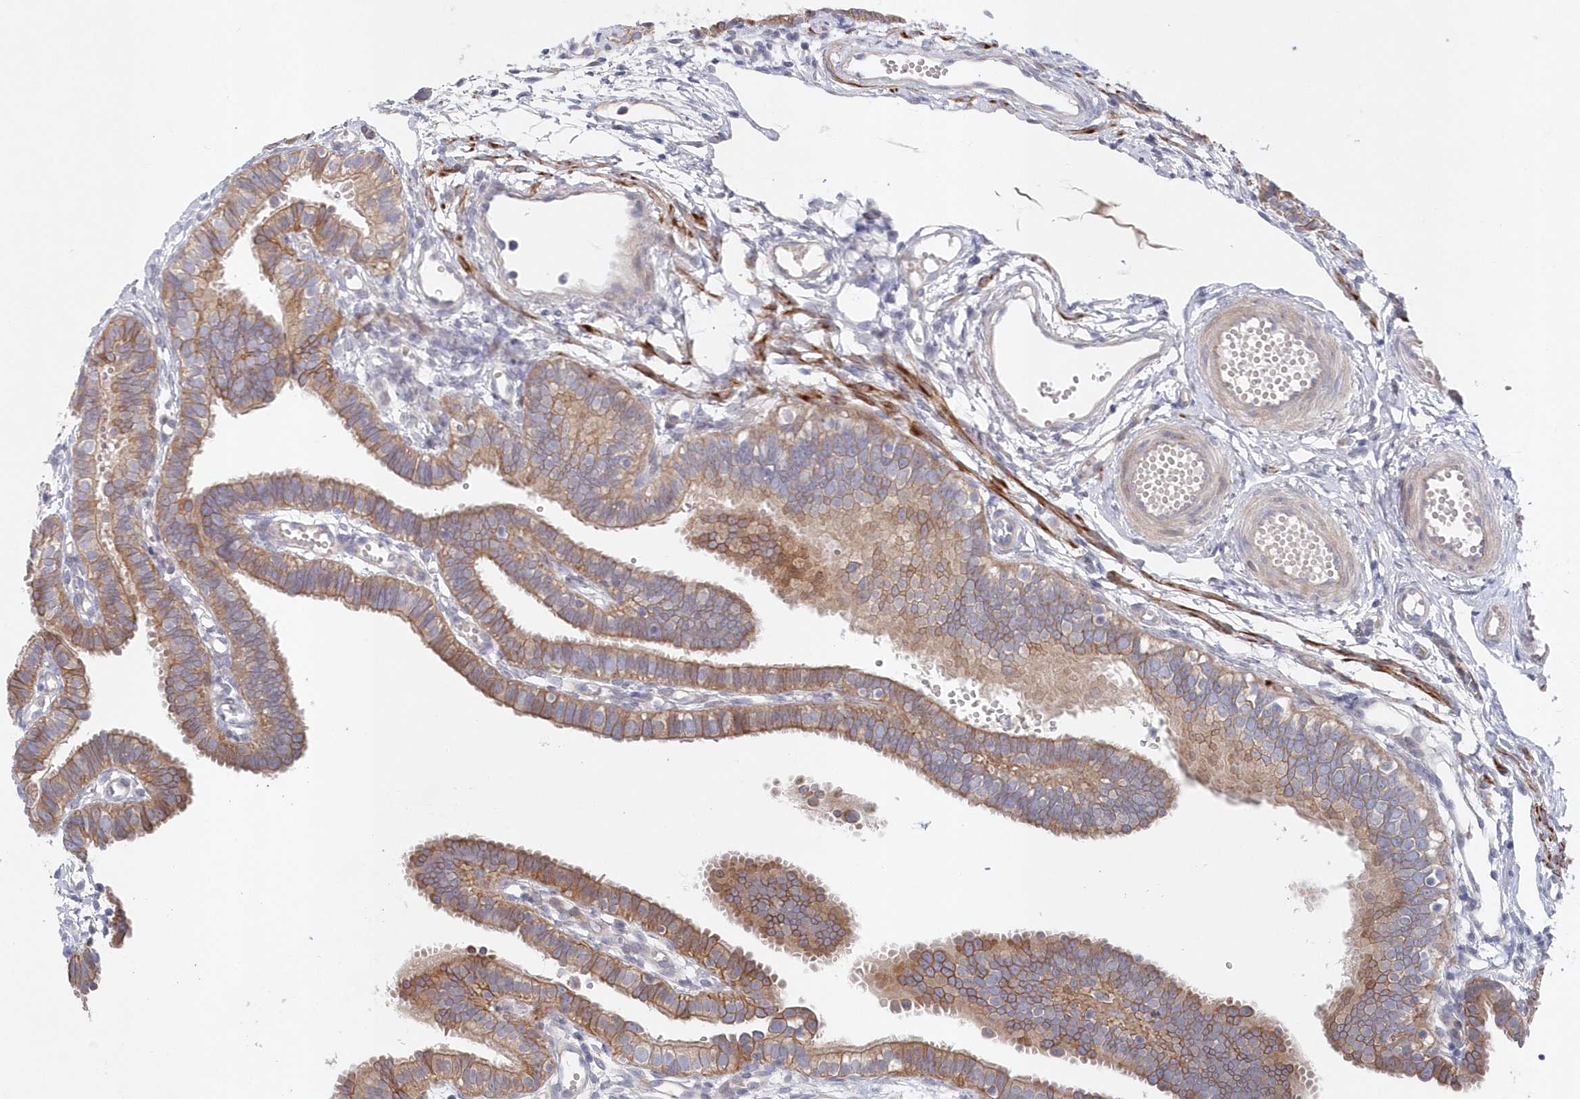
{"staining": {"intensity": "moderate", "quantity": ">75%", "location": "cytoplasmic/membranous"}, "tissue": "fallopian tube", "cell_type": "Glandular cells", "image_type": "normal", "snomed": [{"axis": "morphology", "description": "Normal tissue, NOS"}, {"axis": "topography", "description": "Fallopian tube"}, {"axis": "topography", "description": "Placenta"}], "caption": "Immunohistochemistry (IHC) histopathology image of unremarkable fallopian tube: human fallopian tube stained using IHC demonstrates medium levels of moderate protein expression localized specifically in the cytoplasmic/membranous of glandular cells, appearing as a cytoplasmic/membranous brown color.", "gene": "KIAA1586", "patient": {"sex": "female", "age": 34}}